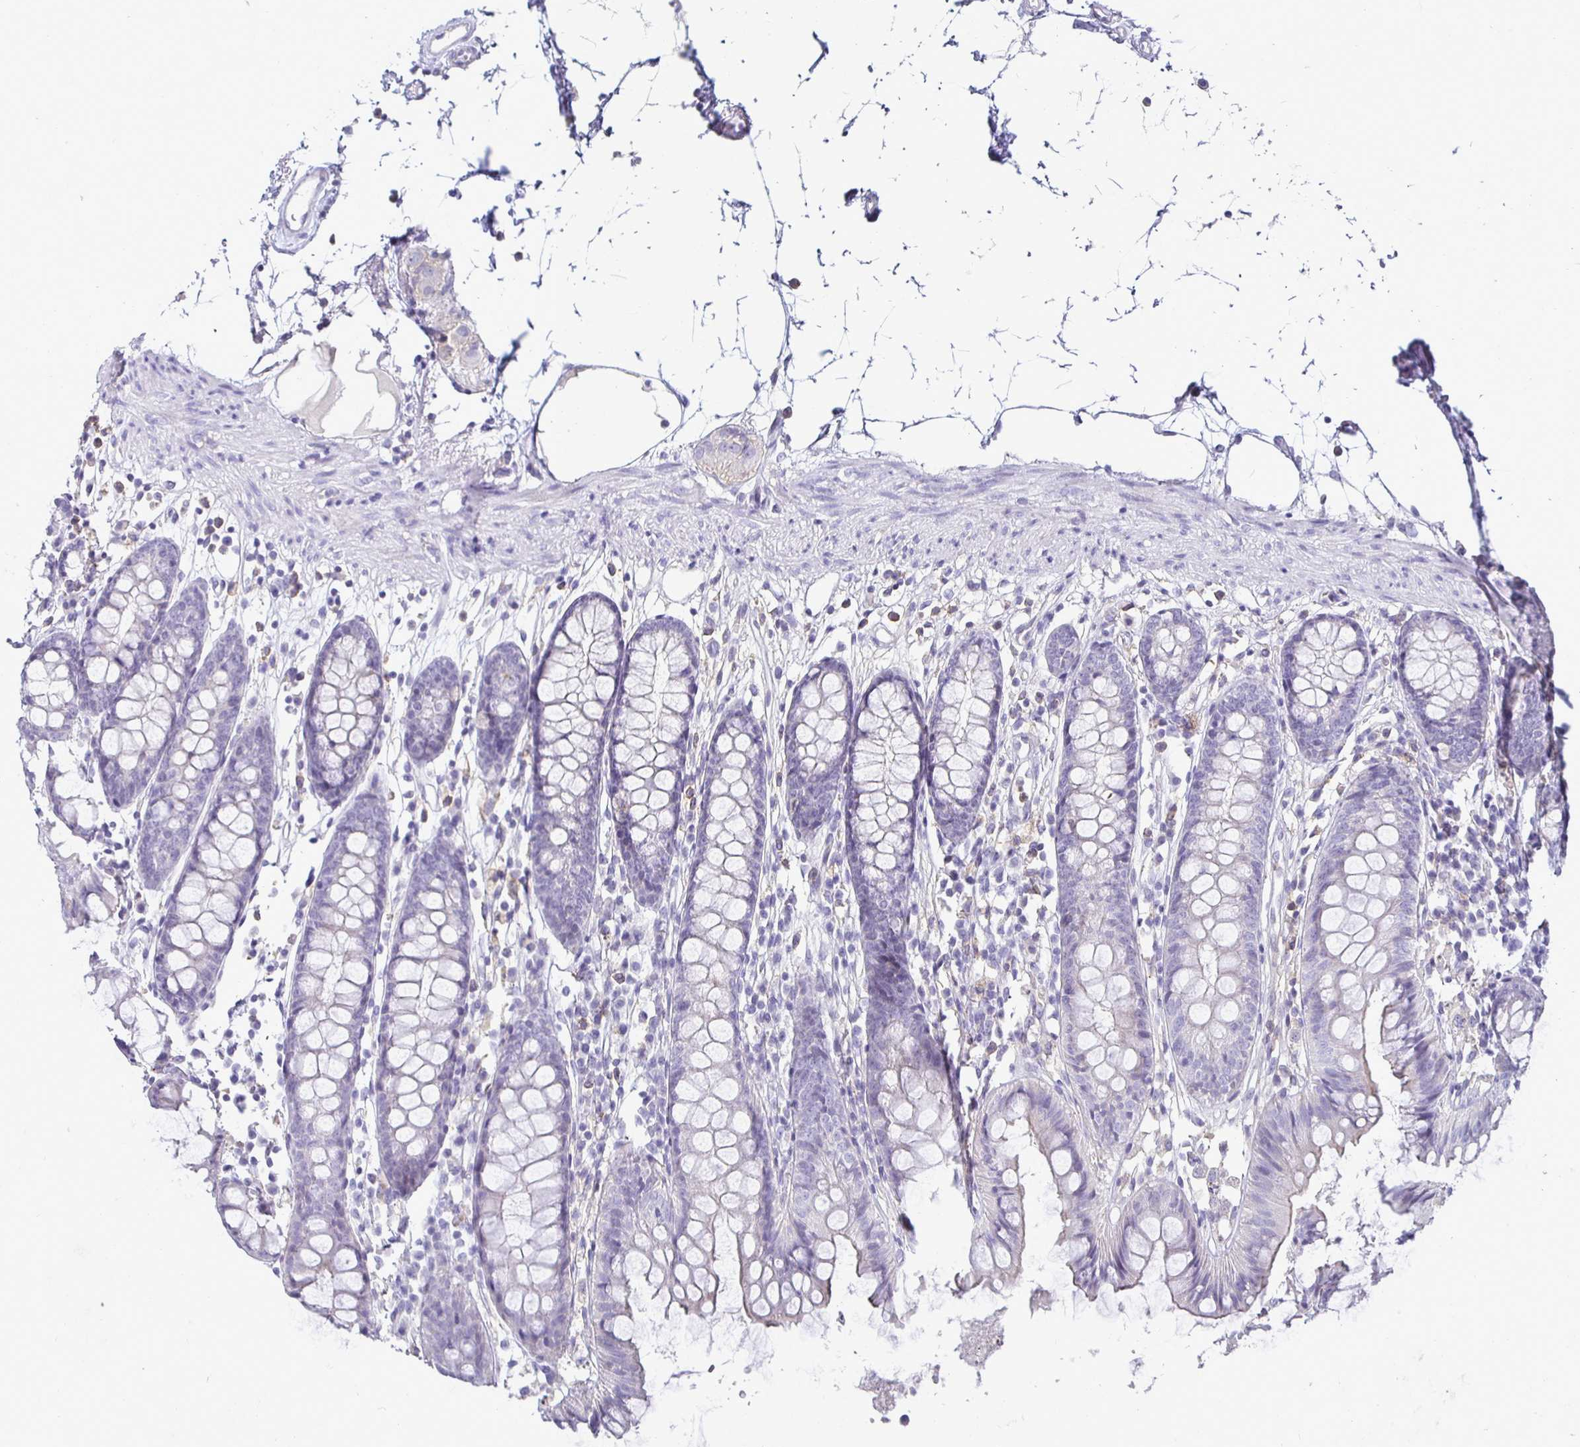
{"staining": {"intensity": "negative", "quantity": "none", "location": "none"}, "tissue": "colon", "cell_type": "Endothelial cells", "image_type": "normal", "snomed": [{"axis": "morphology", "description": "Normal tissue, NOS"}, {"axis": "topography", "description": "Colon"}], "caption": "High power microscopy image of an IHC histopathology image of benign colon, revealing no significant expression in endothelial cells. Brightfield microscopy of IHC stained with DAB (3,3'-diaminobenzidine) (brown) and hematoxylin (blue), captured at high magnification.", "gene": "SIRPA", "patient": {"sex": "female", "age": 84}}